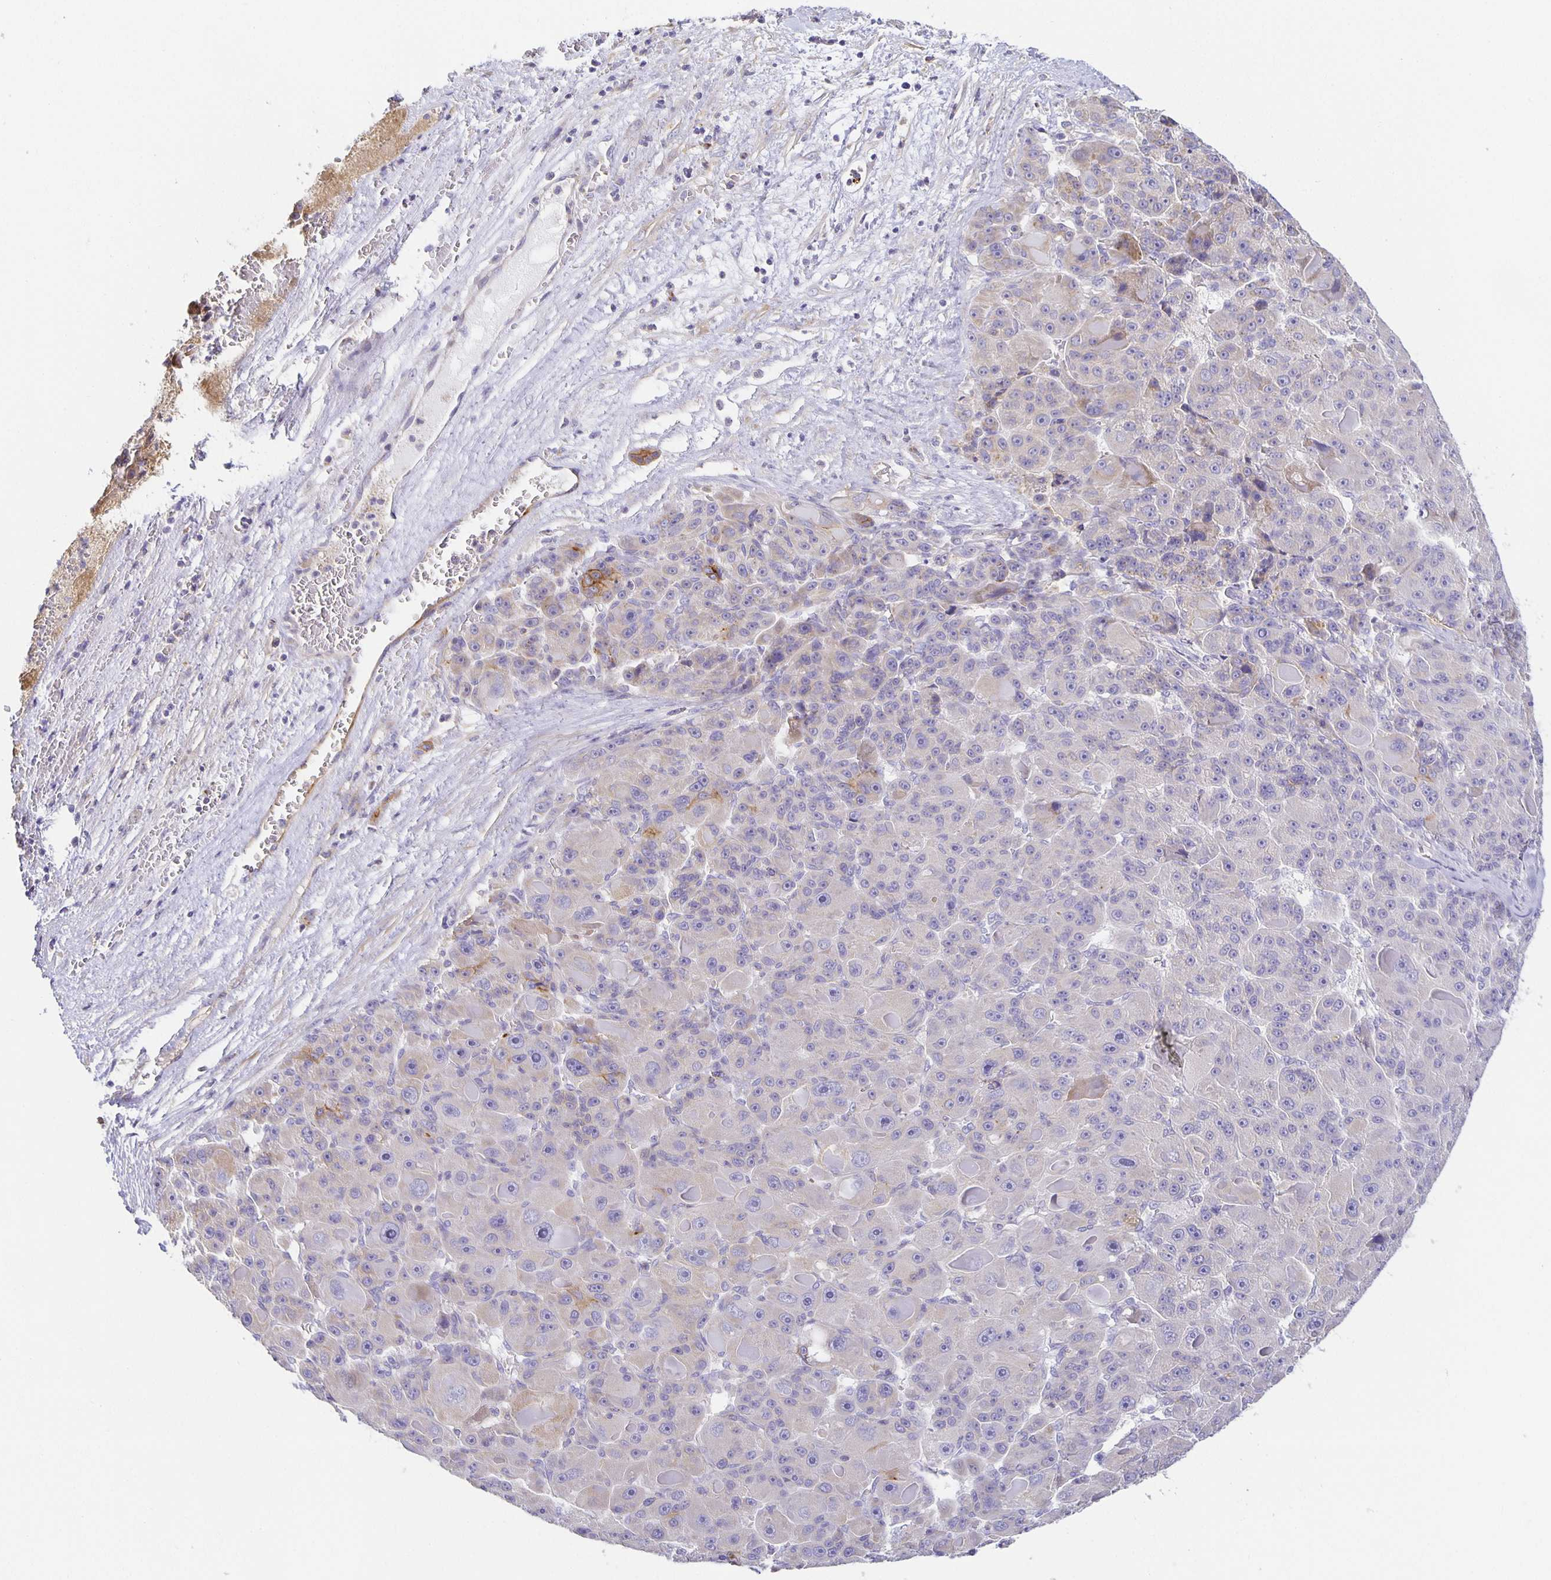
{"staining": {"intensity": "moderate", "quantity": "<25%", "location": "cytoplasmic/membranous"}, "tissue": "liver cancer", "cell_type": "Tumor cells", "image_type": "cancer", "snomed": [{"axis": "morphology", "description": "Carcinoma, Hepatocellular, NOS"}, {"axis": "topography", "description": "Liver"}], "caption": "Liver cancer tissue exhibits moderate cytoplasmic/membranous positivity in about <25% of tumor cells, visualized by immunohistochemistry.", "gene": "FLRT3", "patient": {"sex": "male", "age": 76}}